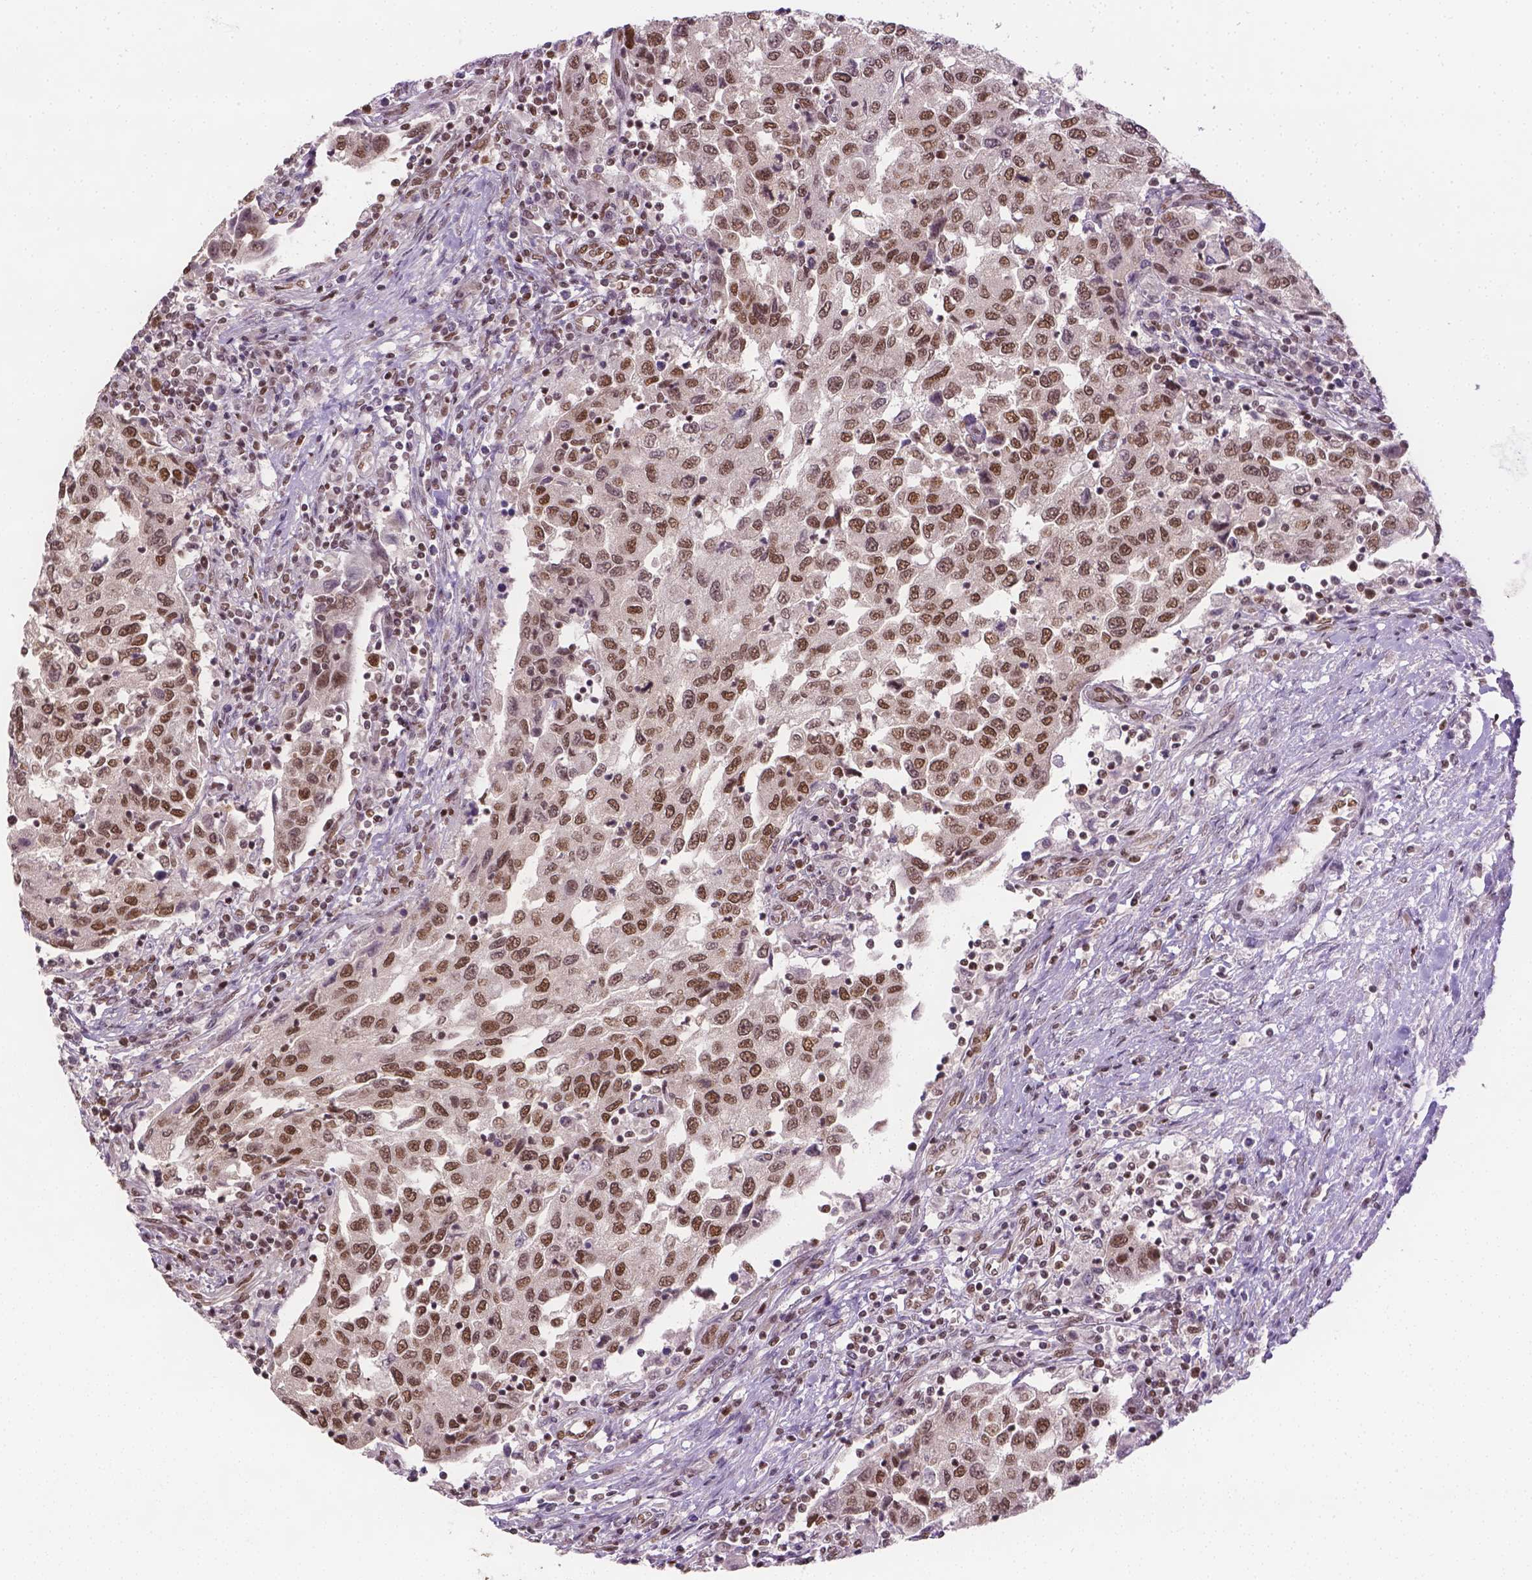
{"staining": {"intensity": "moderate", "quantity": ">75%", "location": "nuclear"}, "tissue": "urothelial cancer", "cell_type": "Tumor cells", "image_type": "cancer", "snomed": [{"axis": "morphology", "description": "Urothelial carcinoma, High grade"}, {"axis": "topography", "description": "Urinary bladder"}], "caption": "Immunohistochemical staining of urothelial cancer shows medium levels of moderate nuclear protein expression in about >75% of tumor cells.", "gene": "FANCE", "patient": {"sex": "female", "age": 78}}